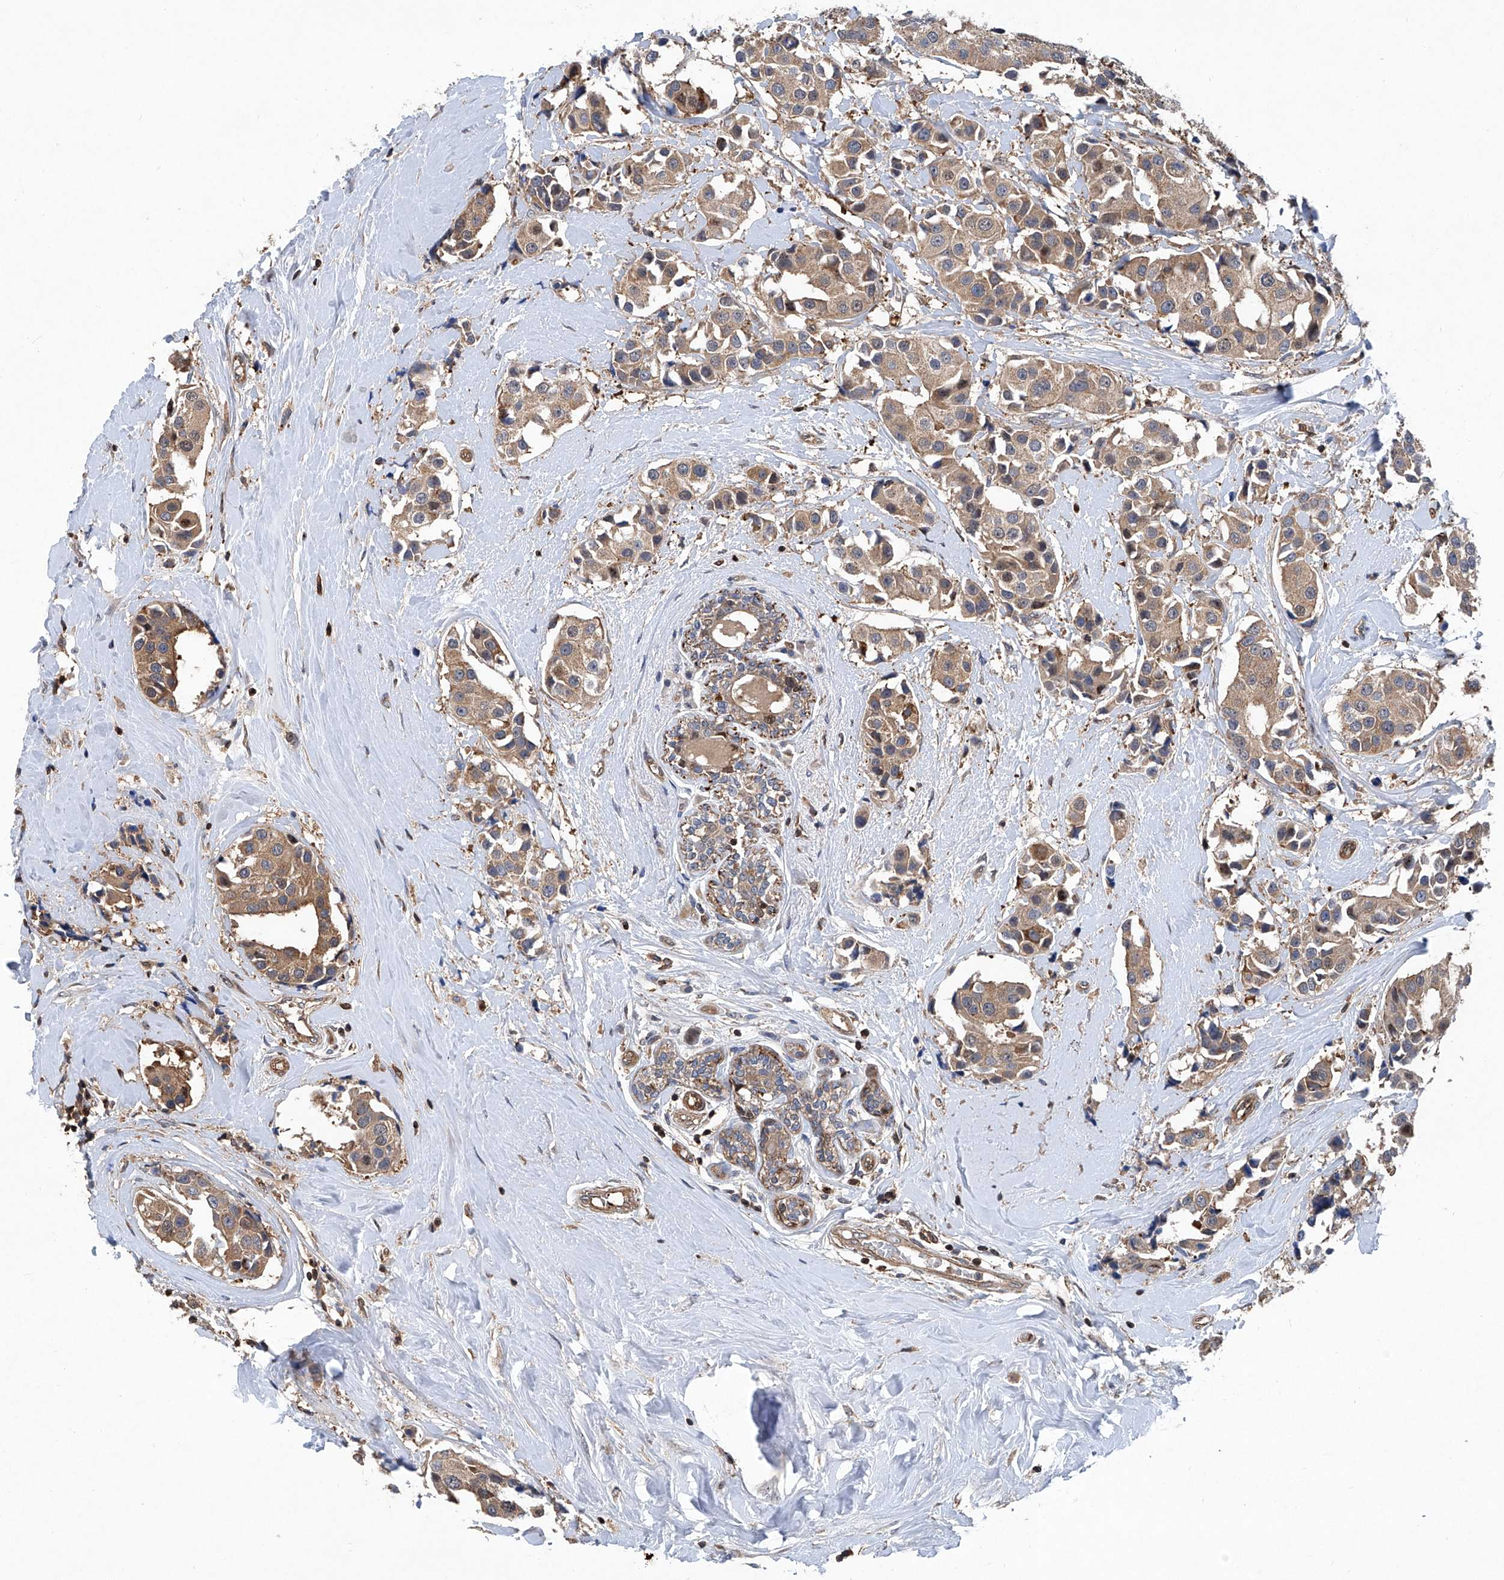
{"staining": {"intensity": "moderate", "quantity": ">75%", "location": "cytoplasmic/membranous"}, "tissue": "breast cancer", "cell_type": "Tumor cells", "image_type": "cancer", "snomed": [{"axis": "morphology", "description": "Normal tissue, NOS"}, {"axis": "morphology", "description": "Duct carcinoma"}, {"axis": "topography", "description": "Breast"}], "caption": "Breast infiltrating ductal carcinoma tissue reveals moderate cytoplasmic/membranous positivity in approximately >75% of tumor cells", "gene": "NT5C3A", "patient": {"sex": "female", "age": 39}}